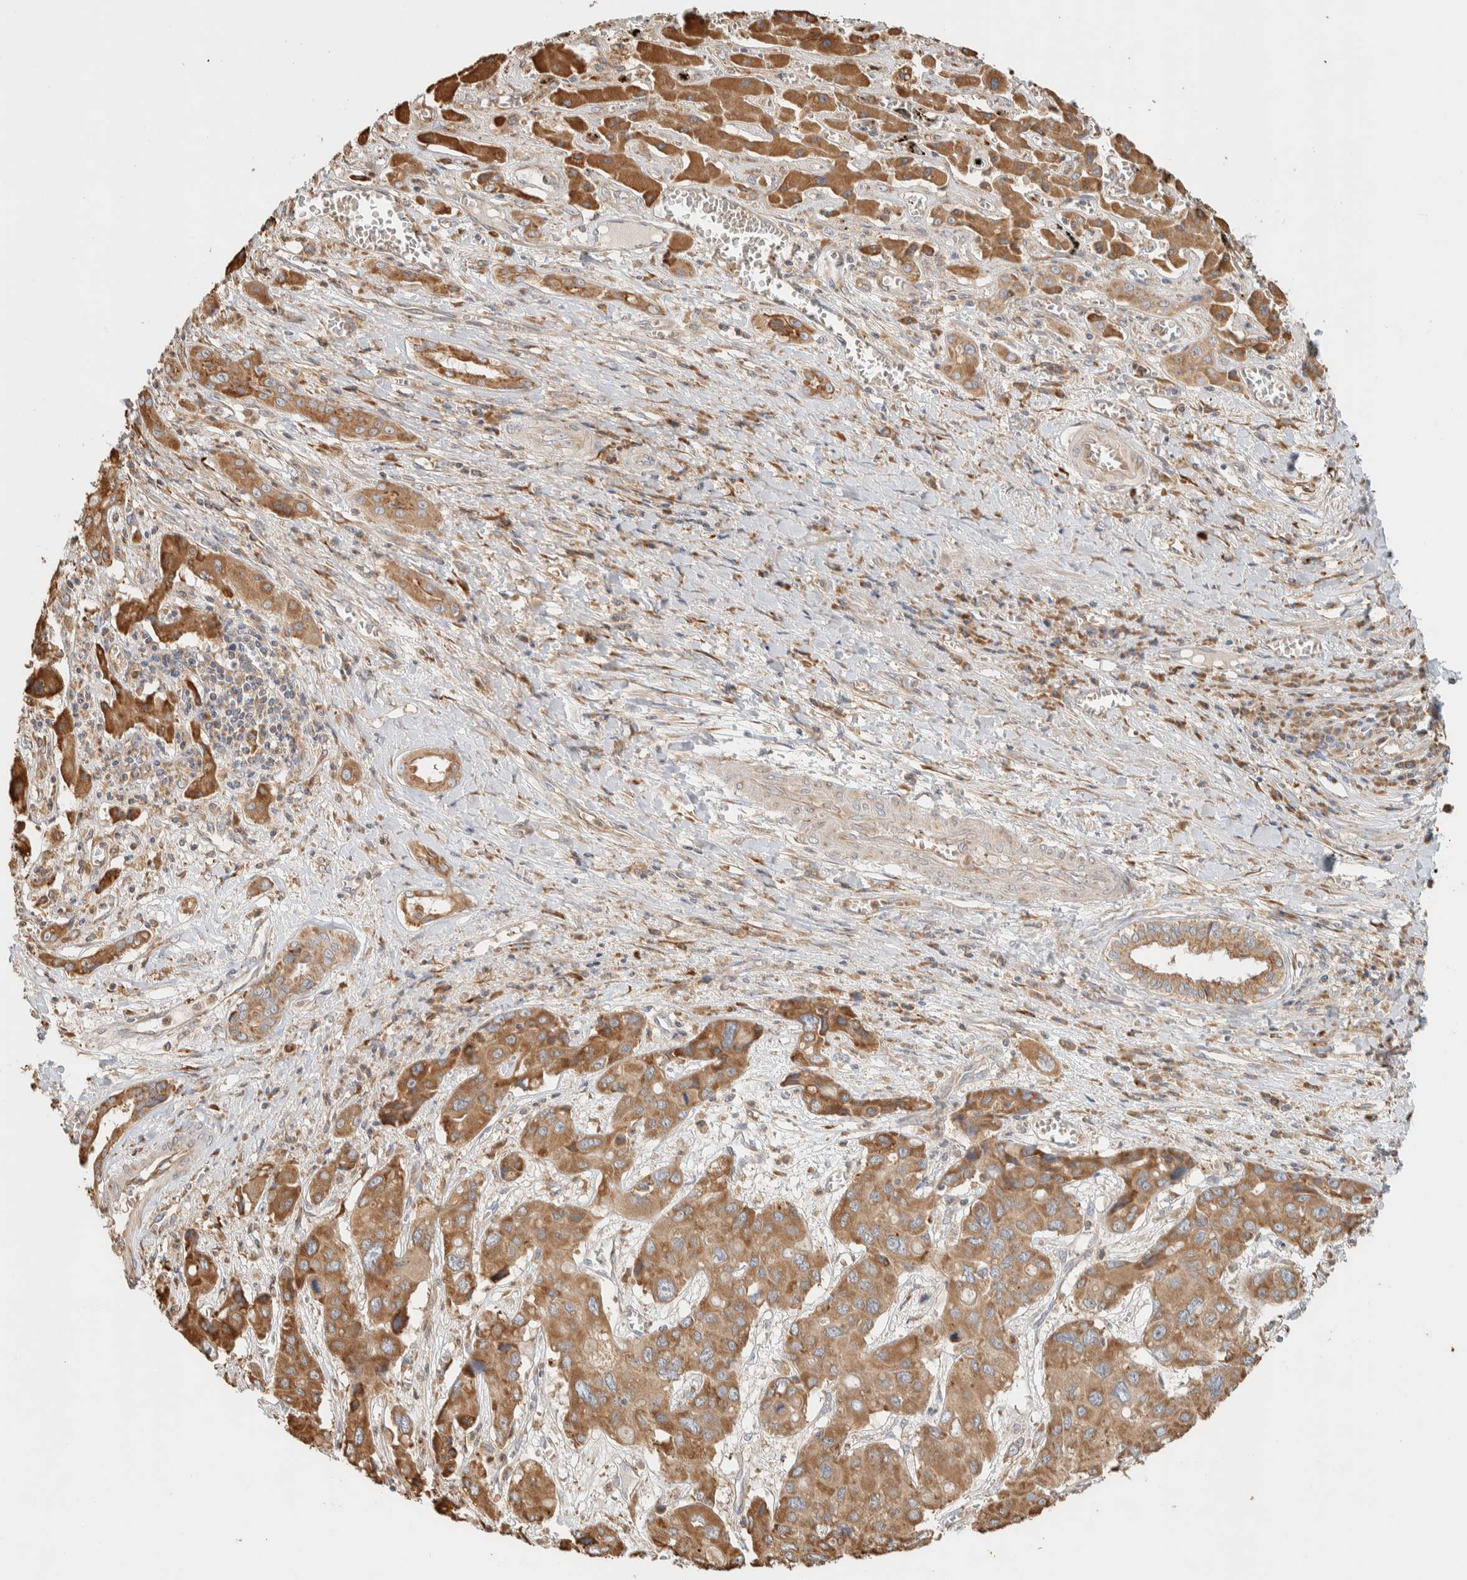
{"staining": {"intensity": "moderate", "quantity": ">75%", "location": "cytoplasmic/membranous"}, "tissue": "liver cancer", "cell_type": "Tumor cells", "image_type": "cancer", "snomed": [{"axis": "morphology", "description": "Cholangiocarcinoma"}, {"axis": "topography", "description": "Liver"}], "caption": "Liver cancer (cholangiocarcinoma) stained for a protein shows moderate cytoplasmic/membranous positivity in tumor cells.", "gene": "RAB11FIP1", "patient": {"sex": "male", "age": 67}}